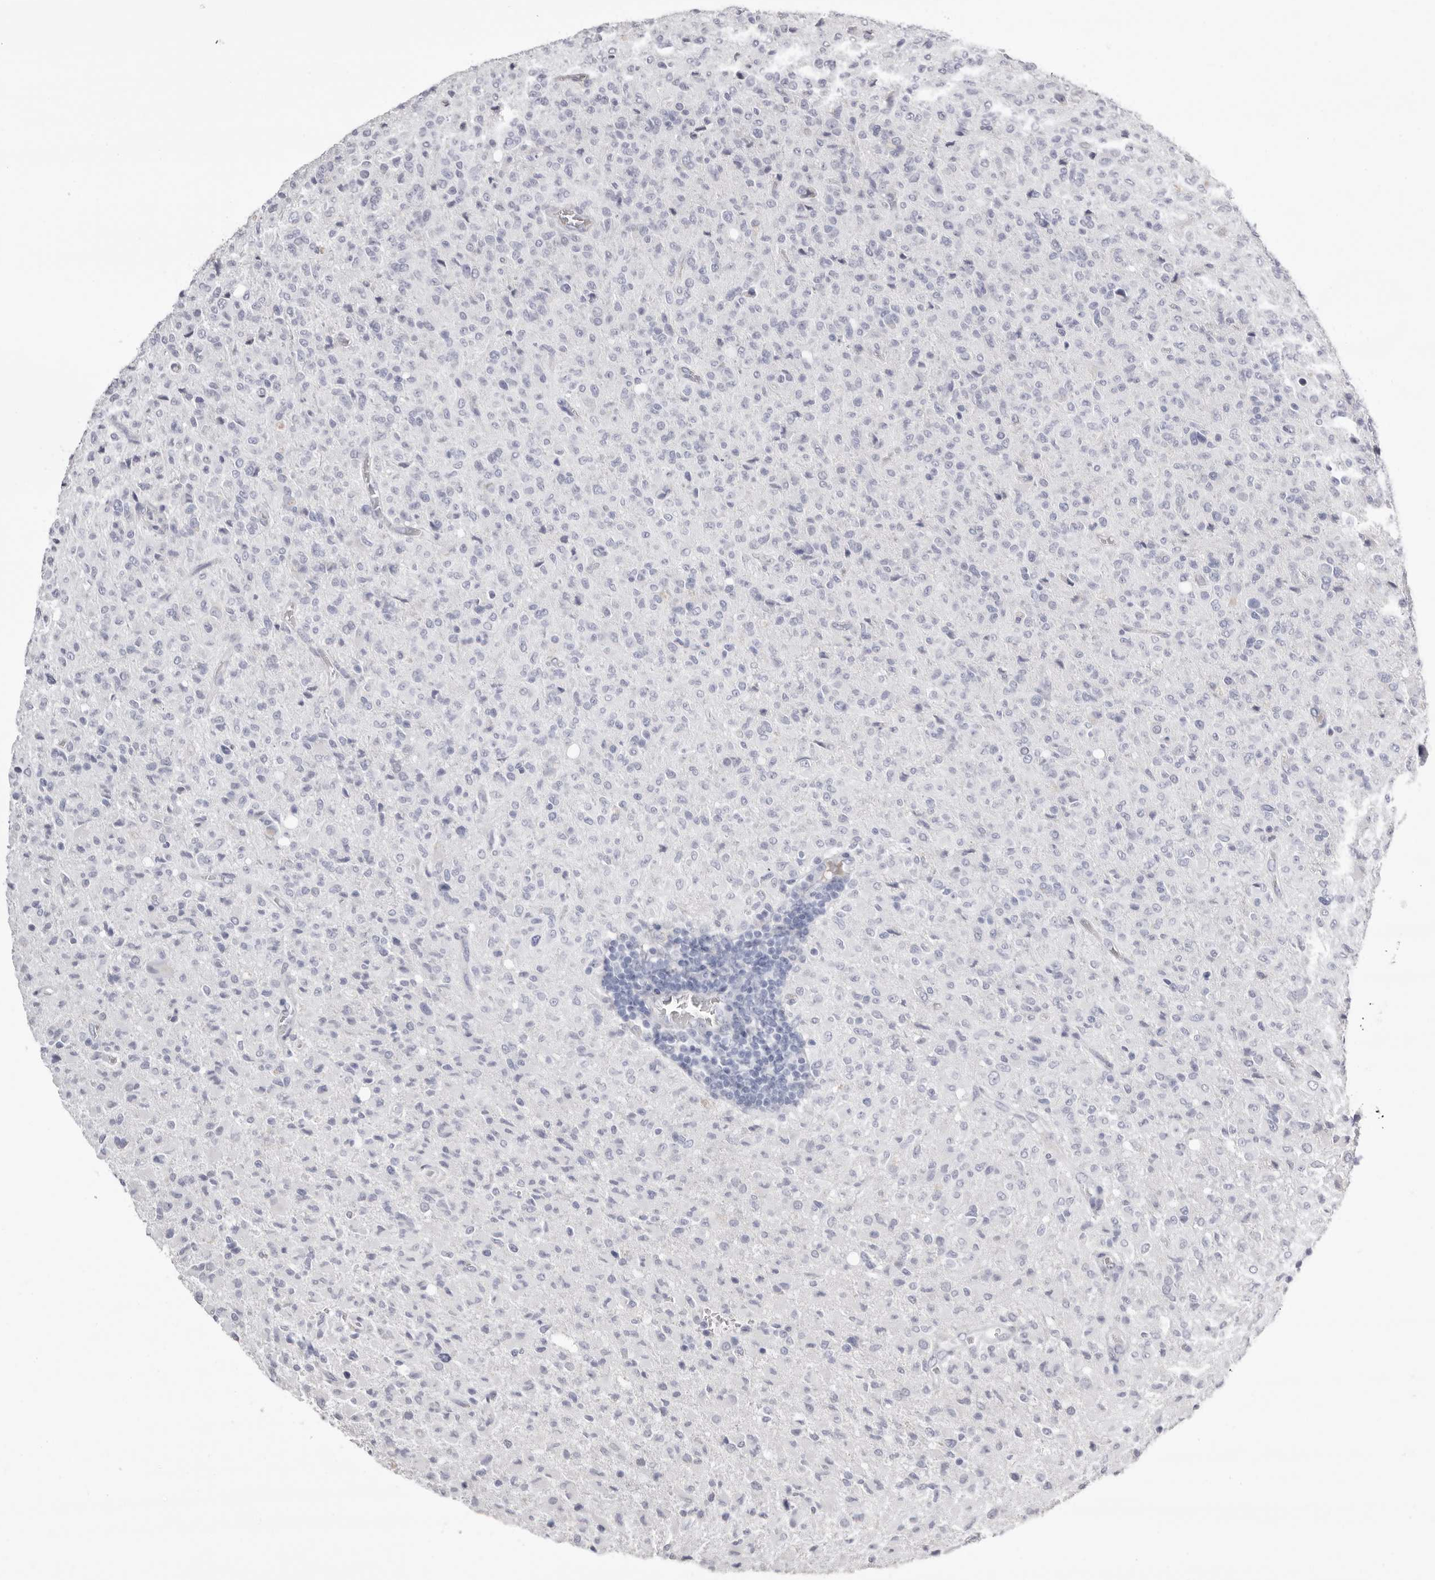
{"staining": {"intensity": "negative", "quantity": "none", "location": "none"}, "tissue": "glioma", "cell_type": "Tumor cells", "image_type": "cancer", "snomed": [{"axis": "morphology", "description": "Glioma, malignant, High grade"}, {"axis": "topography", "description": "Brain"}], "caption": "A histopathology image of malignant high-grade glioma stained for a protein exhibits no brown staining in tumor cells.", "gene": "LPO", "patient": {"sex": "female", "age": 57}}